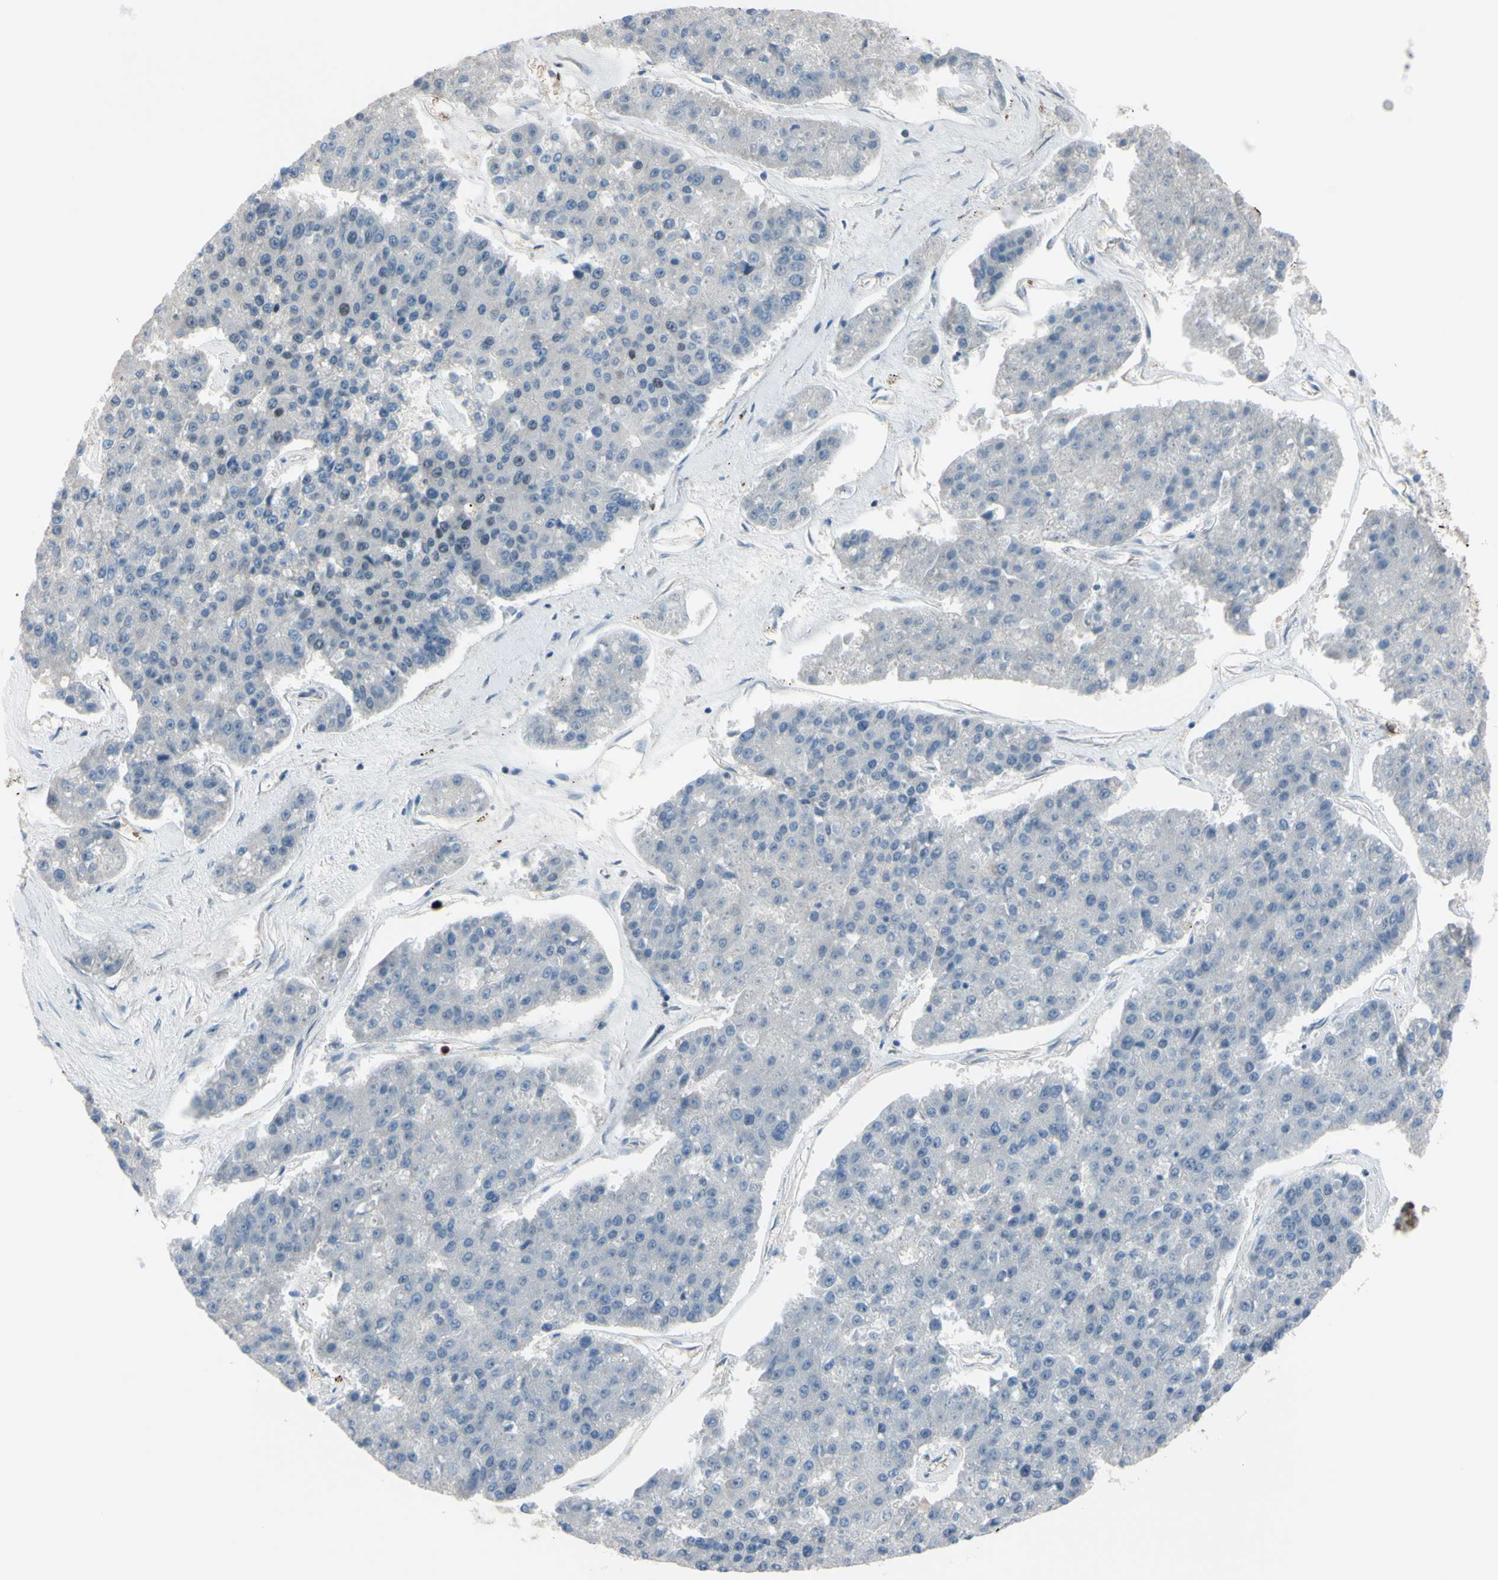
{"staining": {"intensity": "negative", "quantity": "none", "location": "none"}, "tissue": "pancreatic cancer", "cell_type": "Tumor cells", "image_type": "cancer", "snomed": [{"axis": "morphology", "description": "Adenocarcinoma, NOS"}, {"axis": "topography", "description": "Pancreas"}], "caption": "Adenocarcinoma (pancreatic) stained for a protein using immunohistochemistry exhibits no positivity tumor cells.", "gene": "THAP12", "patient": {"sex": "male", "age": 50}}